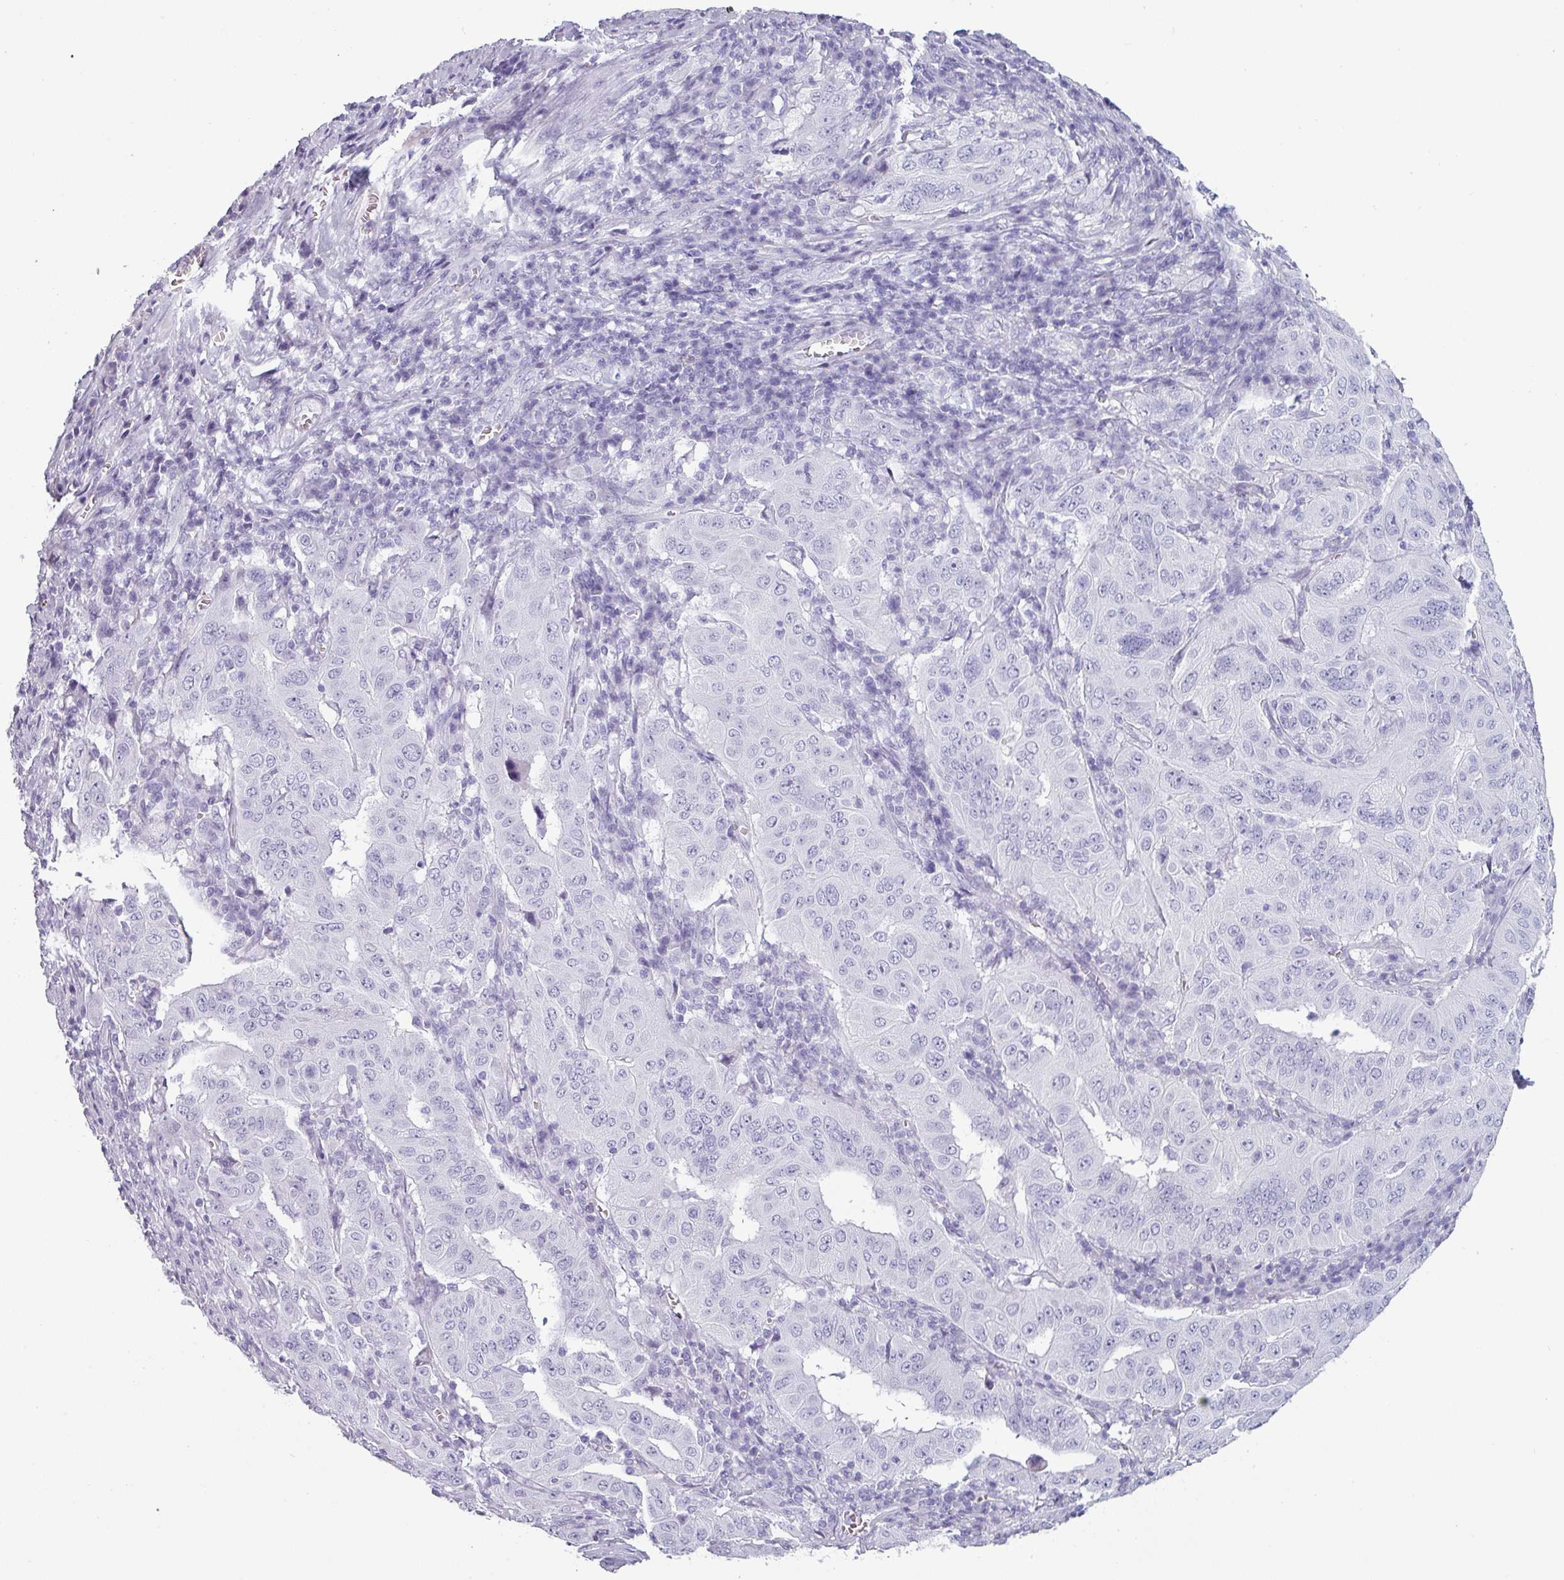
{"staining": {"intensity": "negative", "quantity": "none", "location": "none"}, "tissue": "pancreatic cancer", "cell_type": "Tumor cells", "image_type": "cancer", "snomed": [{"axis": "morphology", "description": "Adenocarcinoma, NOS"}, {"axis": "topography", "description": "Pancreas"}], "caption": "This histopathology image is of adenocarcinoma (pancreatic) stained with IHC to label a protein in brown with the nuclei are counter-stained blue. There is no staining in tumor cells.", "gene": "CRYBB2", "patient": {"sex": "male", "age": 63}}